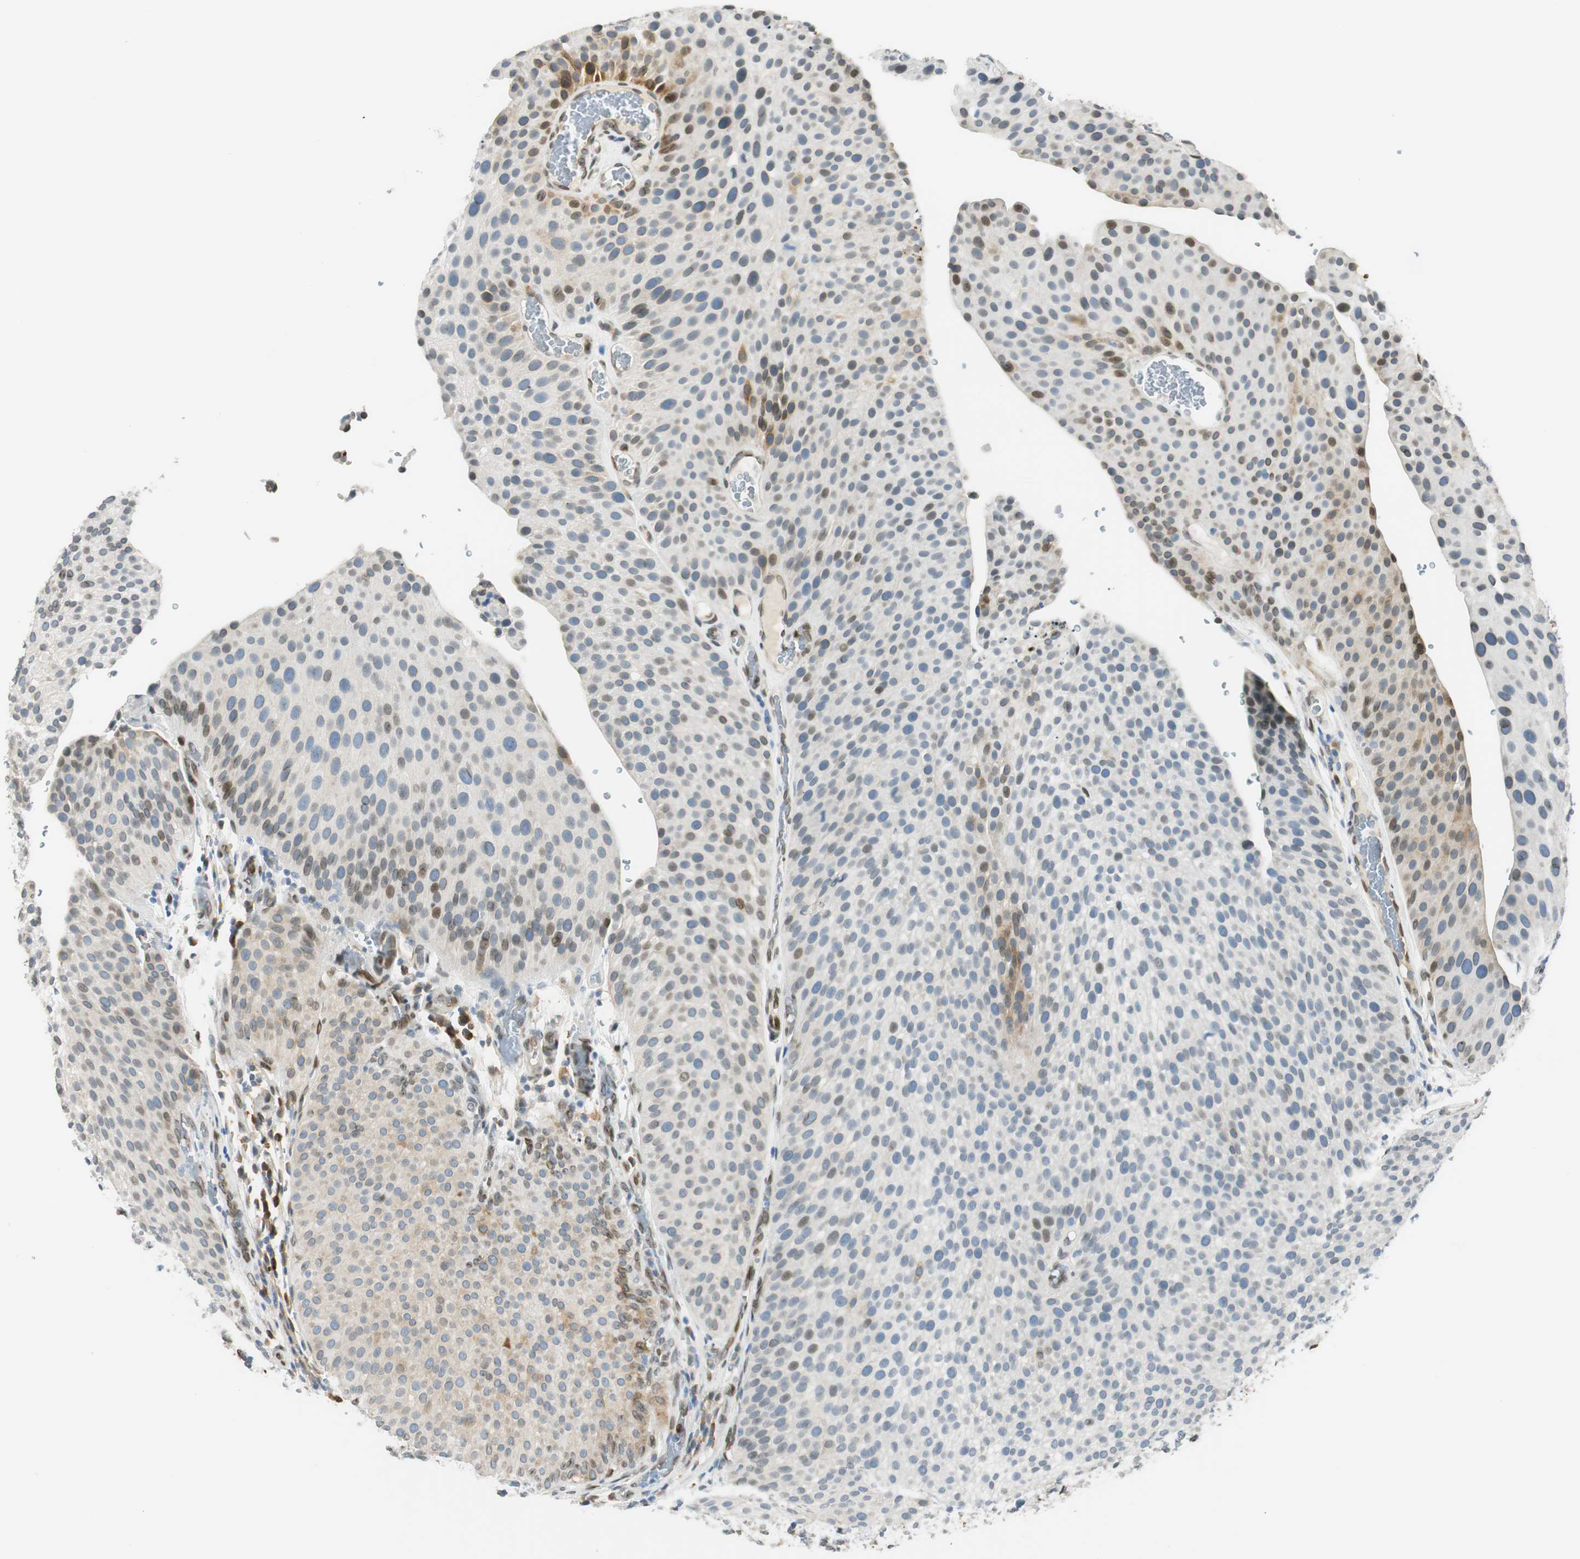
{"staining": {"intensity": "moderate", "quantity": "<25%", "location": "nuclear"}, "tissue": "urothelial cancer", "cell_type": "Tumor cells", "image_type": "cancer", "snomed": [{"axis": "morphology", "description": "Urothelial carcinoma, Low grade"}, {"axis": "topography", "description": "Smooth muscle"}, {"axis": "topography", "description": "Urinary bladder"}], "caption": "The micrograph shows a brown stain indicating the presence of a protein in the nuclear of tumor cells in urothelial carcinoma (low-grade). (Brightfield microscopy of DAB IHC at high magnification).", "gene": "TMEM260", "patient": {"sex": "male", "age": 60}}